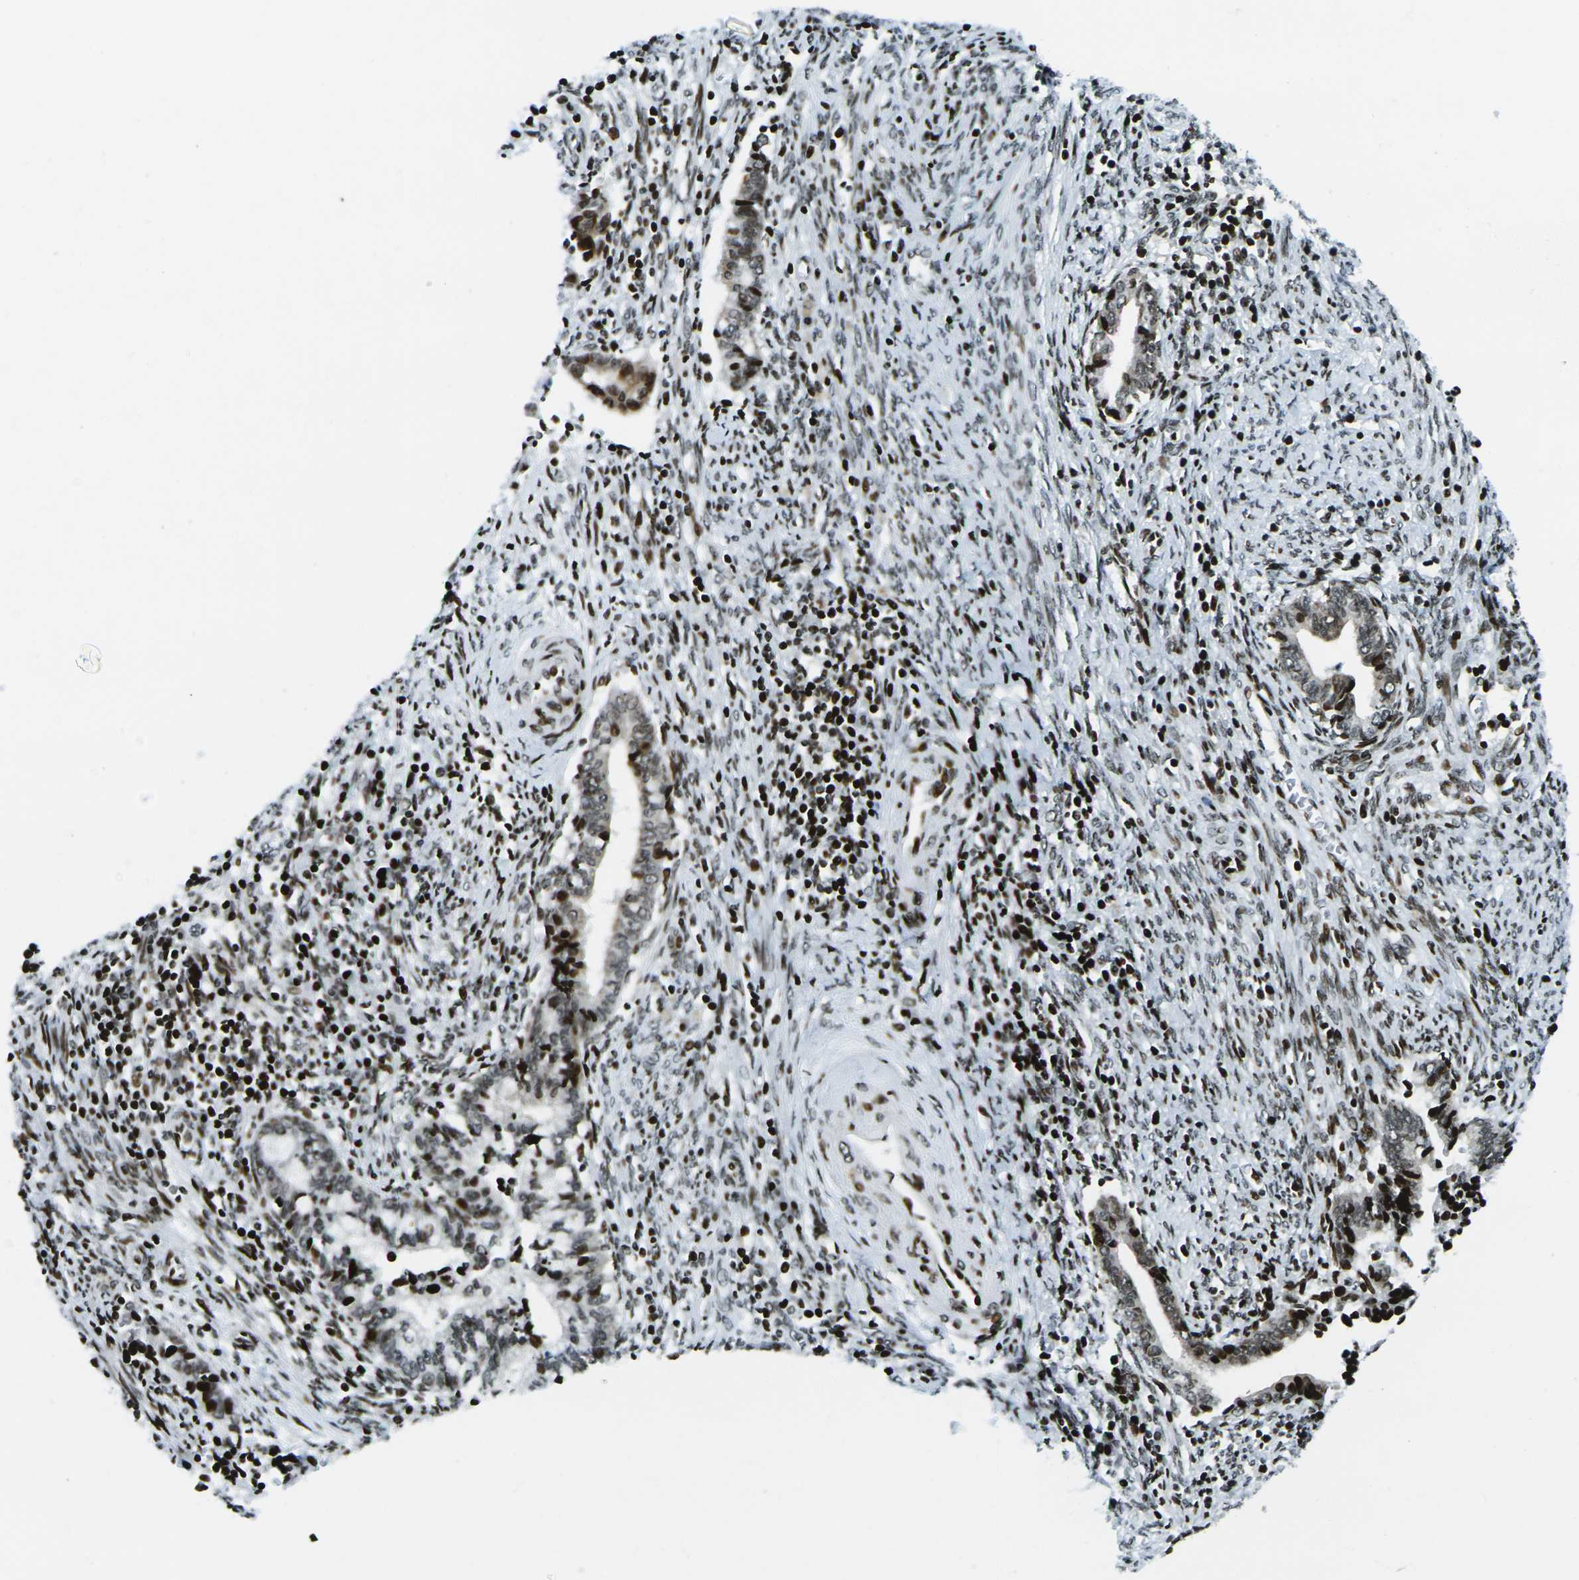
{"staining": {"intensity": "moderate", "quantity": ">75%", "location": "nuclear"}, "tissue": "cervical cancer", "cell_type": "Tumor cells", "image_type": "cancer", "snomed": [{"axis": "morphology", "description": "Adenocarcinoma, NOS"}, {"axis": "topography", "description": "Cervix"}], "caption": "Human adenocarcinoma (cervical) stained with a protein marker exhibits moderate staining in tumor cells.", "gene": "H3-3A", "patient": {"sex": "female", "age": 44}}